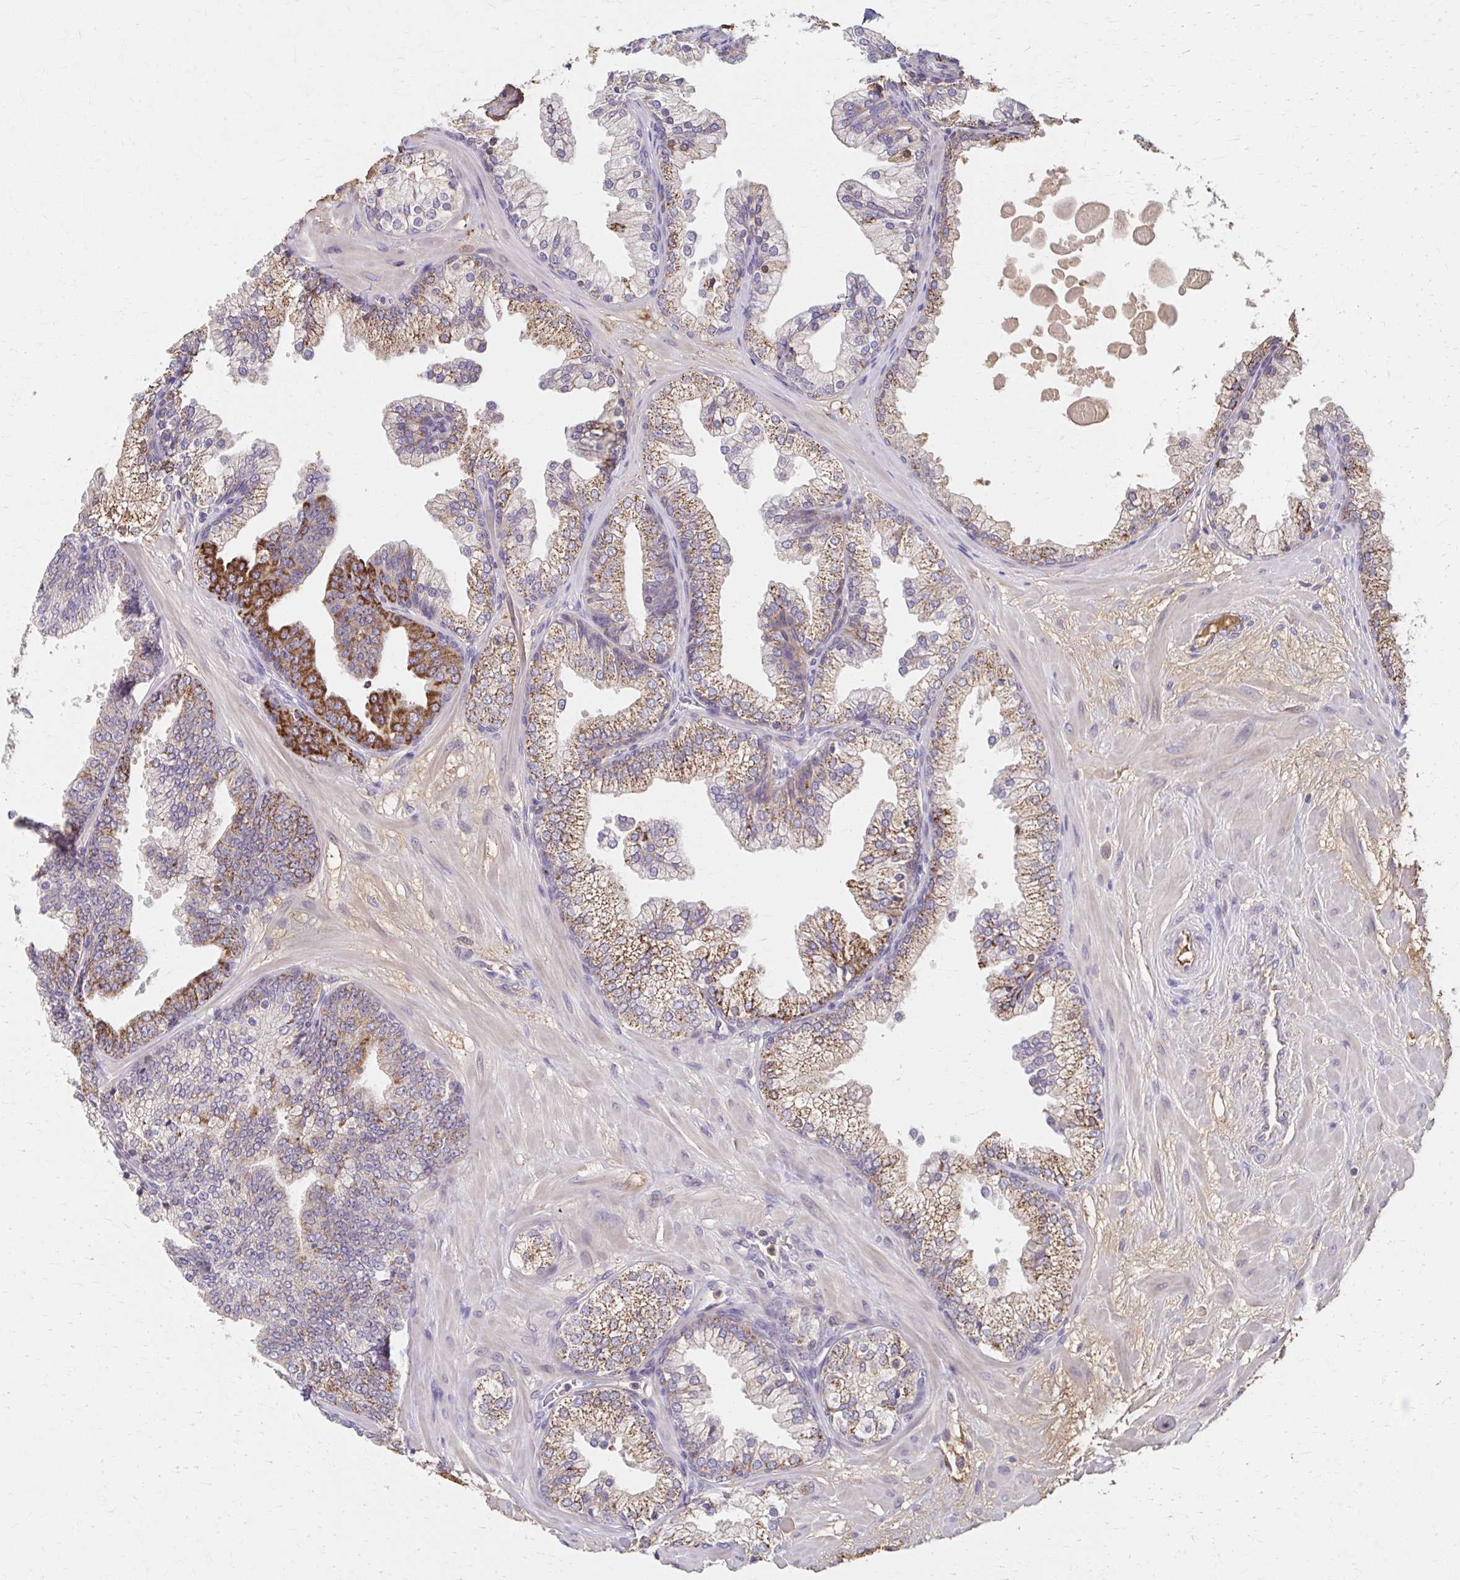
{"staining": {"intensity": "moderate", "quantity": "25%-75%", "location": "cytoplasmic/membranous"}, "tissue": "prostate", "cell_type": "Glandular cells", "image_type": "normal", "snomed": [{"axis": "morphology", "description": "Normal tissue, NOS"}, {"axis": "topography", "description": "Prostate"}, {"axis": "topography", "description": "Peripheral nerve tissue"}], "caption": "Immunohistochemistry histopathology image of benign prostate stained for a protein (brown), which exhibits medium levels of moderate cytoplasmic/membranous positivity in about 25%-75% of glandular cells.", "gene": "HMGCS2", "patient": {"sex": "male", "age": 61}}